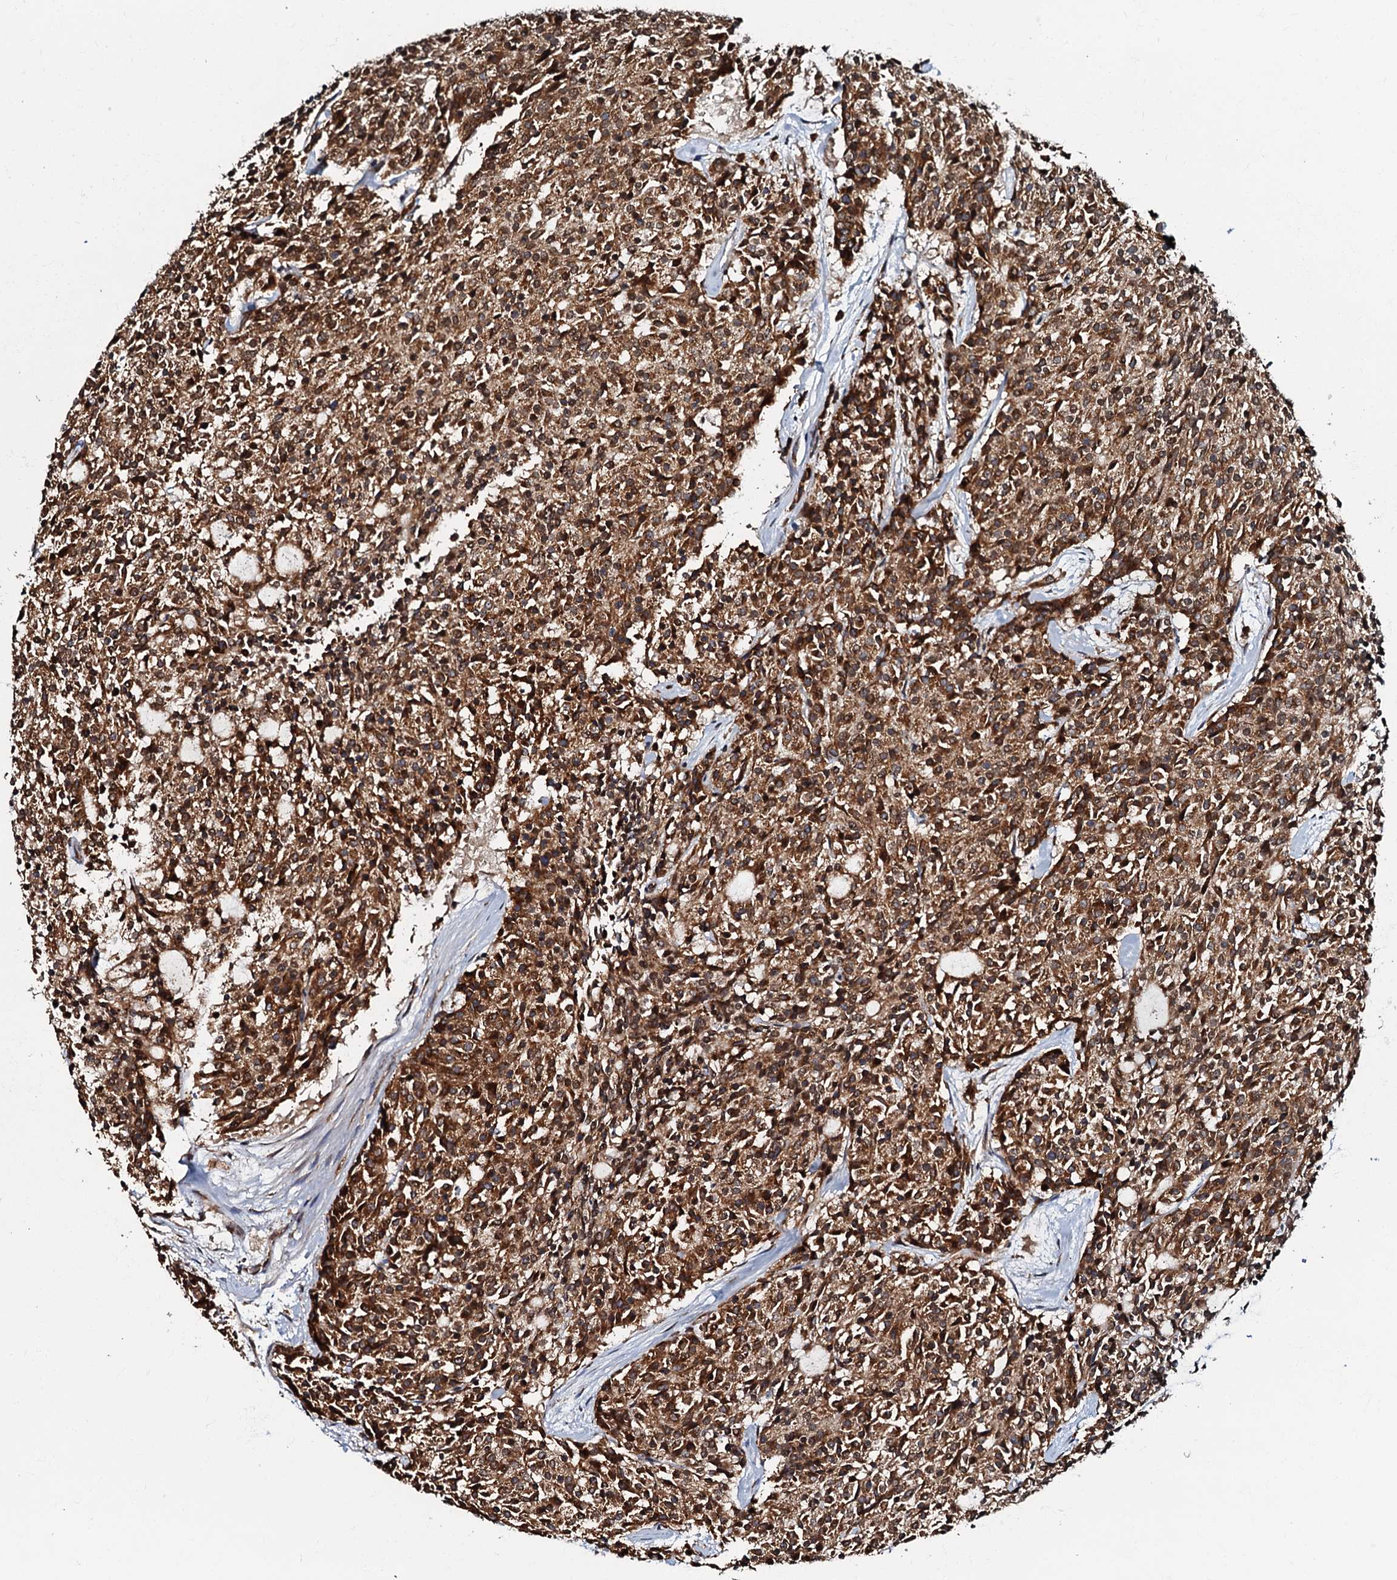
{"staining": {"intensity": "strong", "quantity": ">75%", "location": "cytoplasmic/membranous"}, "tissue": "carcinoid", "cell_type": "Tumor cells", "image_type": "cancer", "snomed": [{"axis": "morphology", "description": "Carcinoid, malignant, NOS"}, {"axis": "topography", "description": "Pancreas"}], "caption": "A high amount of strong cytoplasmic/membranous positivity is identified in approximately >75% of tumor cells in carcinoid tissue.", "gene": "C18orf32", "patient": {"sex": "female", "age": 54}}